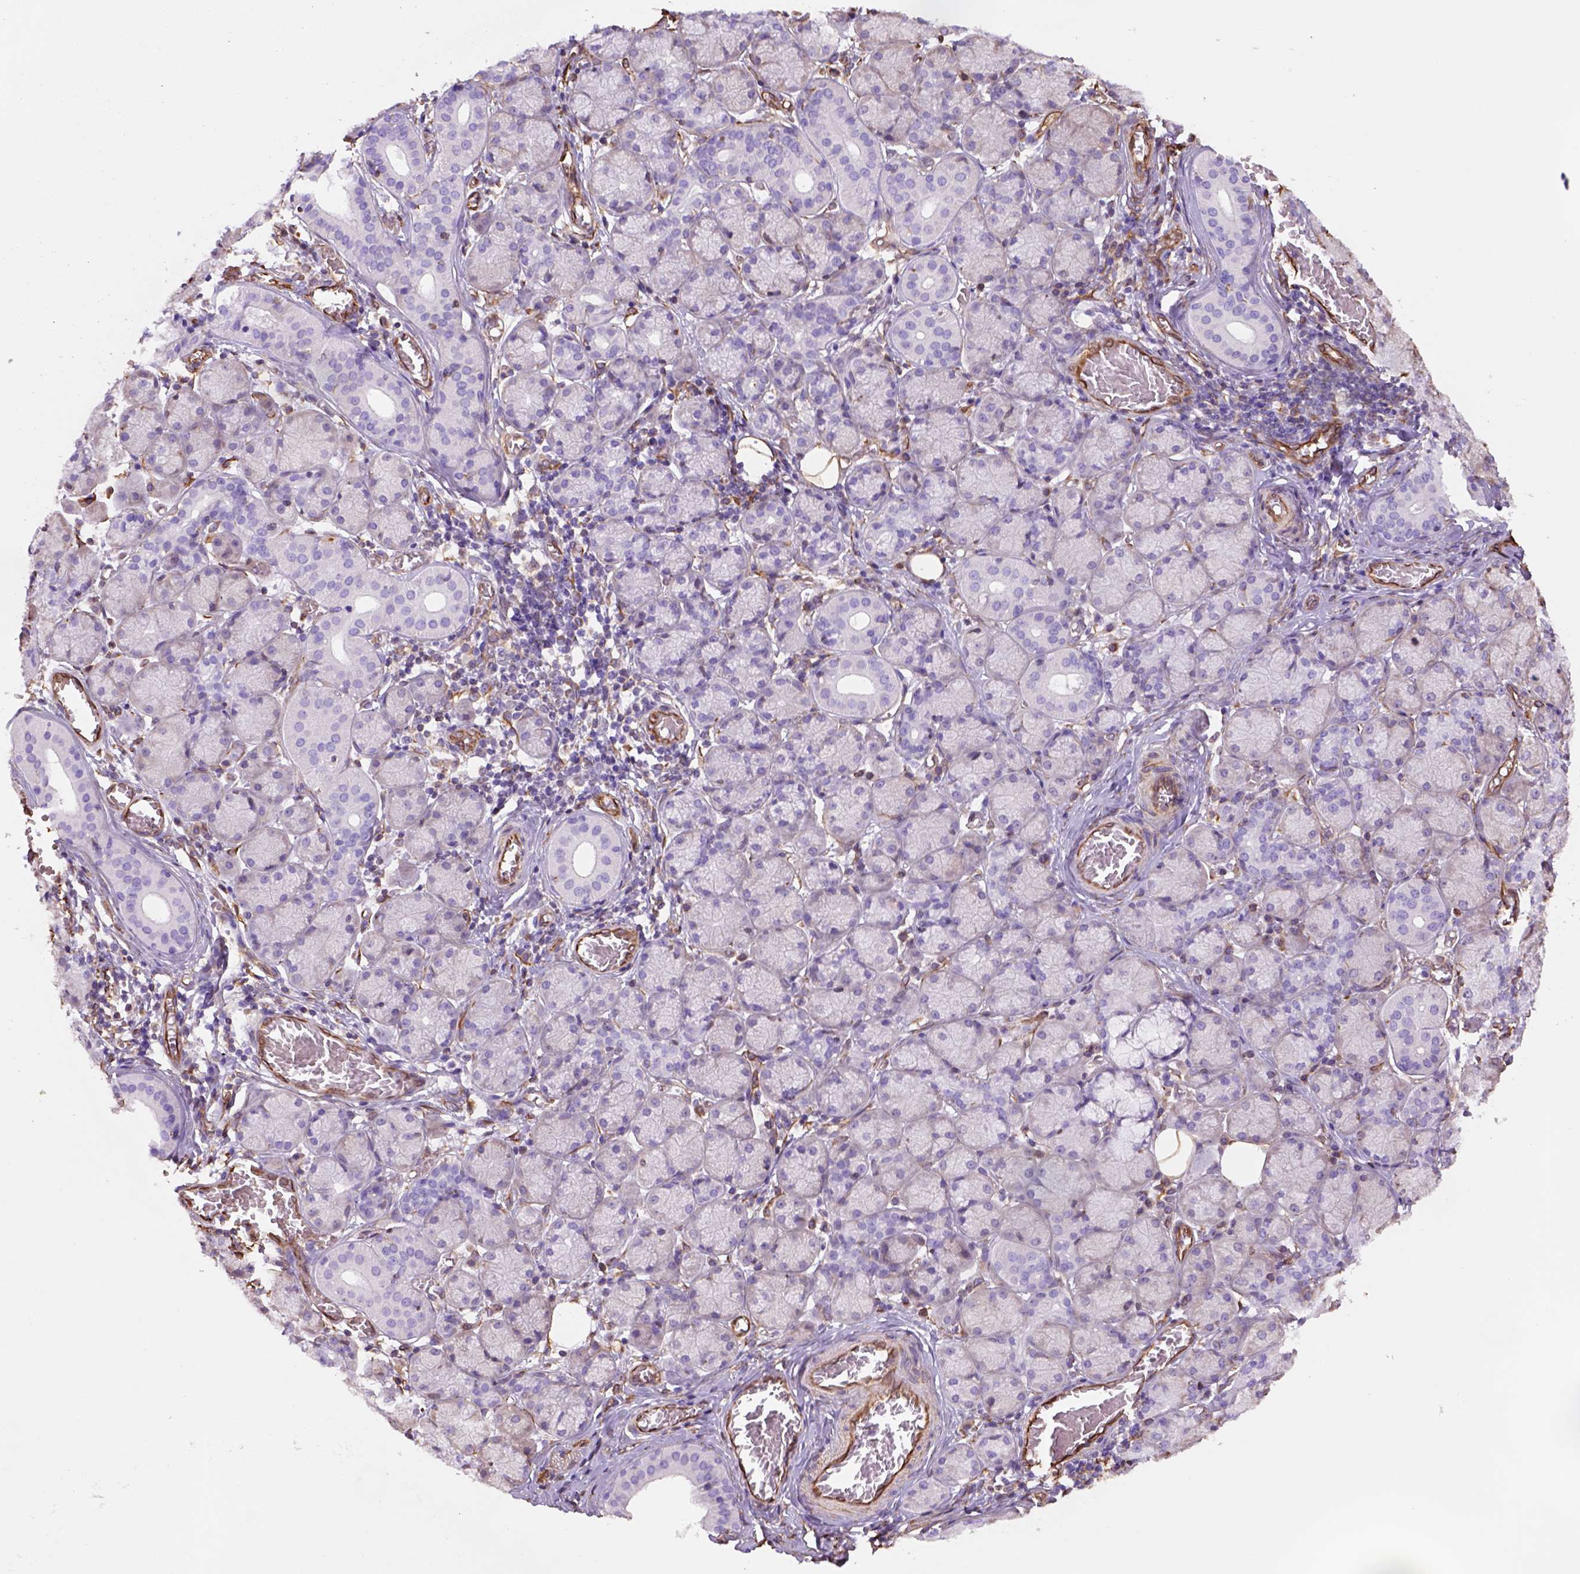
{"staining": {"intensity": "negative", "quantity": "none", "location": "none"}, "tissue": "salivary gland", "cell_type": "Glandular cells", "image_type": "normal", "snomed": [{"axis": "morphology", "description": "Normal tissue, NOS"}, {"axis": "topography", "description": "Salivary gland"}, {"axis": "topography", "description": "Peripheral nerve tissue"}], "caption": "An immunohistochemistry image of unremarkable salivary gland is shown. There is no staining in glandular cells of salivary gland. (DAB immunohistochemistry (IHC) visualized using brightfield microscopy, high magnification).", "gene": "ZZZ3", "patient": {"sex": "female", "age": 24}}